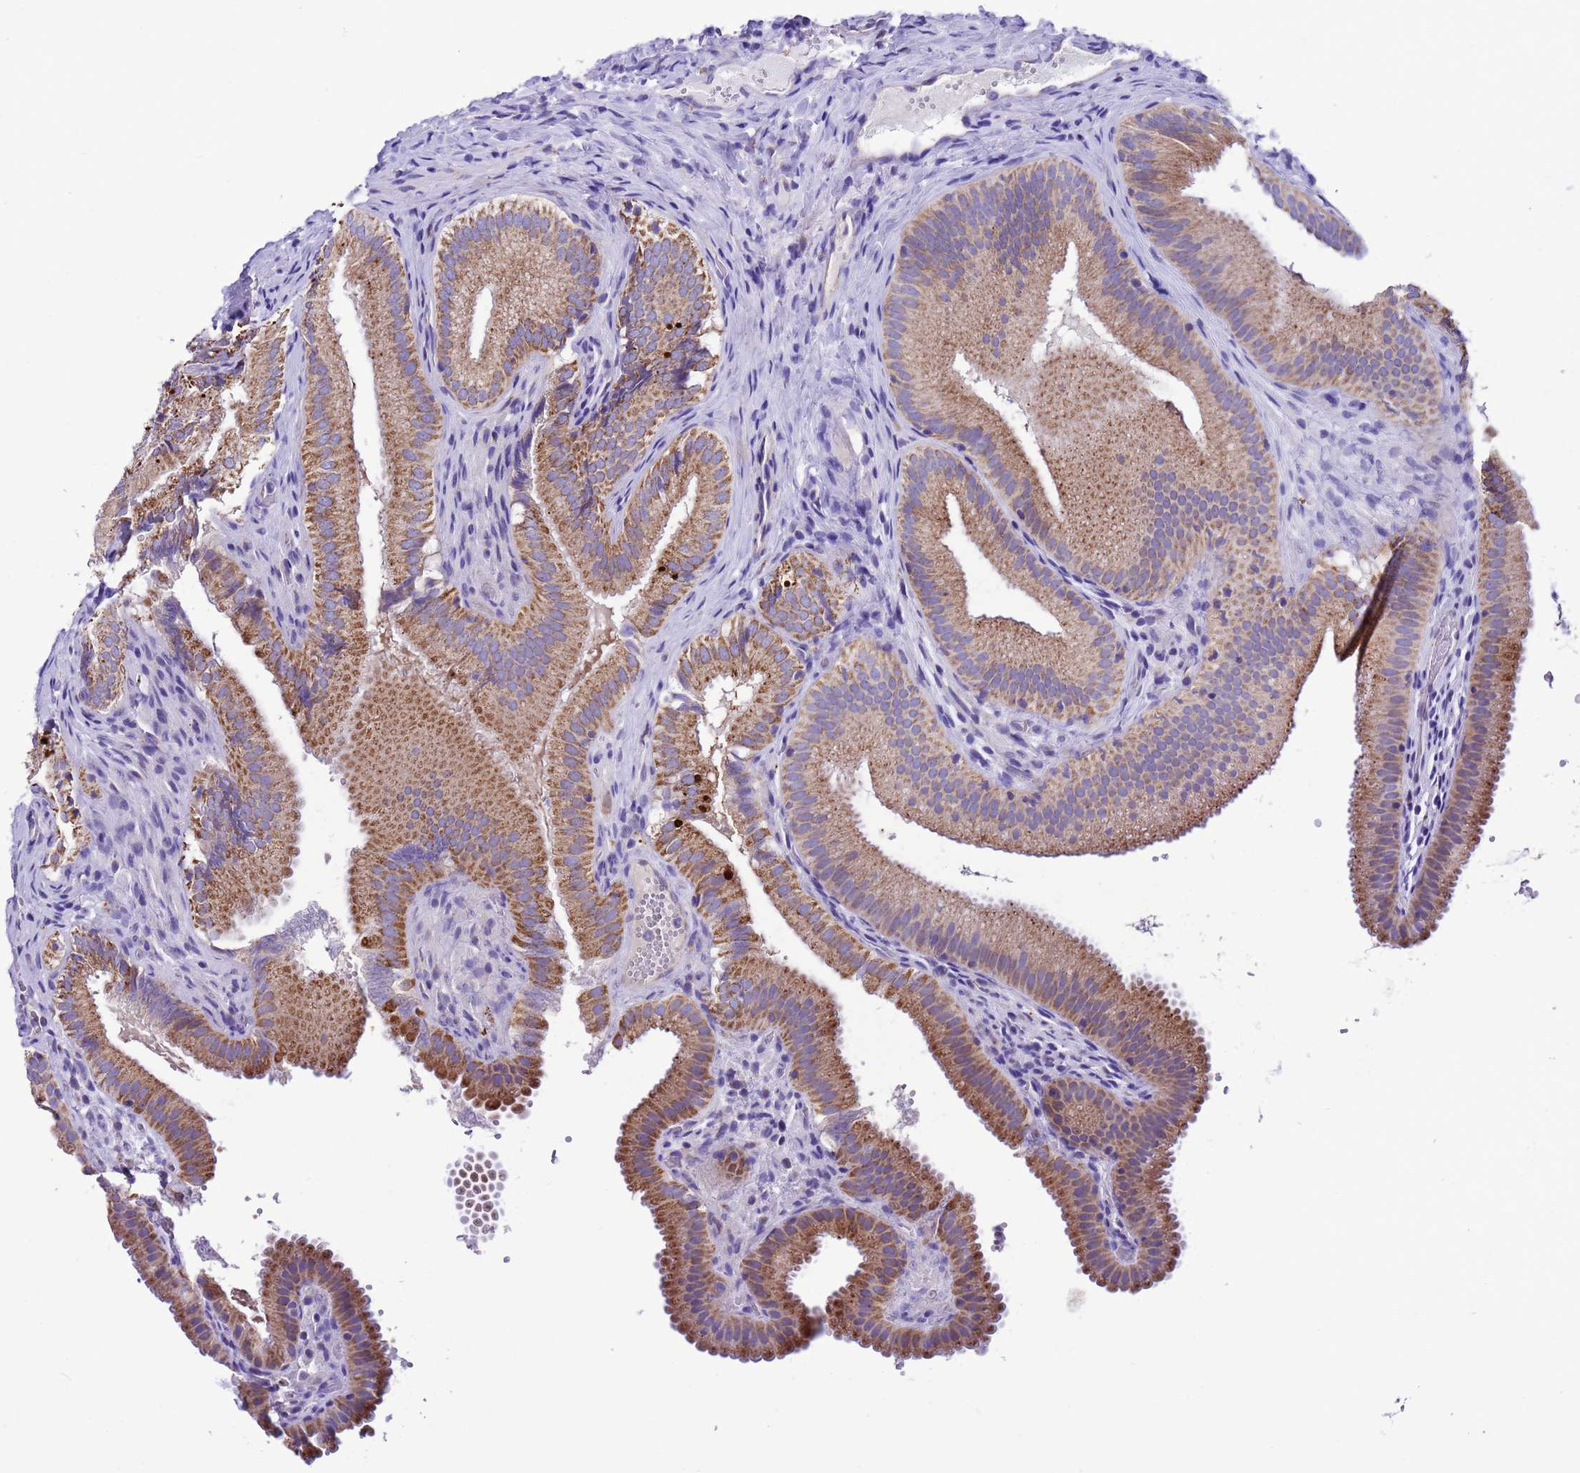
{"staining": {"intensity": "moderate", "quantity": ">75%", "location": "cytoplasmic/membranous"}, "tissue": "gallbladder", "cell_type": "Glandular cells", "image_type": "normal", "snomed": [{"axis": "morphology", "description": "Normal tissue, NOS"}, {"axis": "topography", "description": "Gallbladder"}], "caption": "About >75% of glandular cells in normal human gallbladder reveal moderate cytoplasmic/membranous protein expression as visualized by brown immunohistochemical staining.", "gene": "CCDC191", "patient": {"sex": "female", "age": 30}}